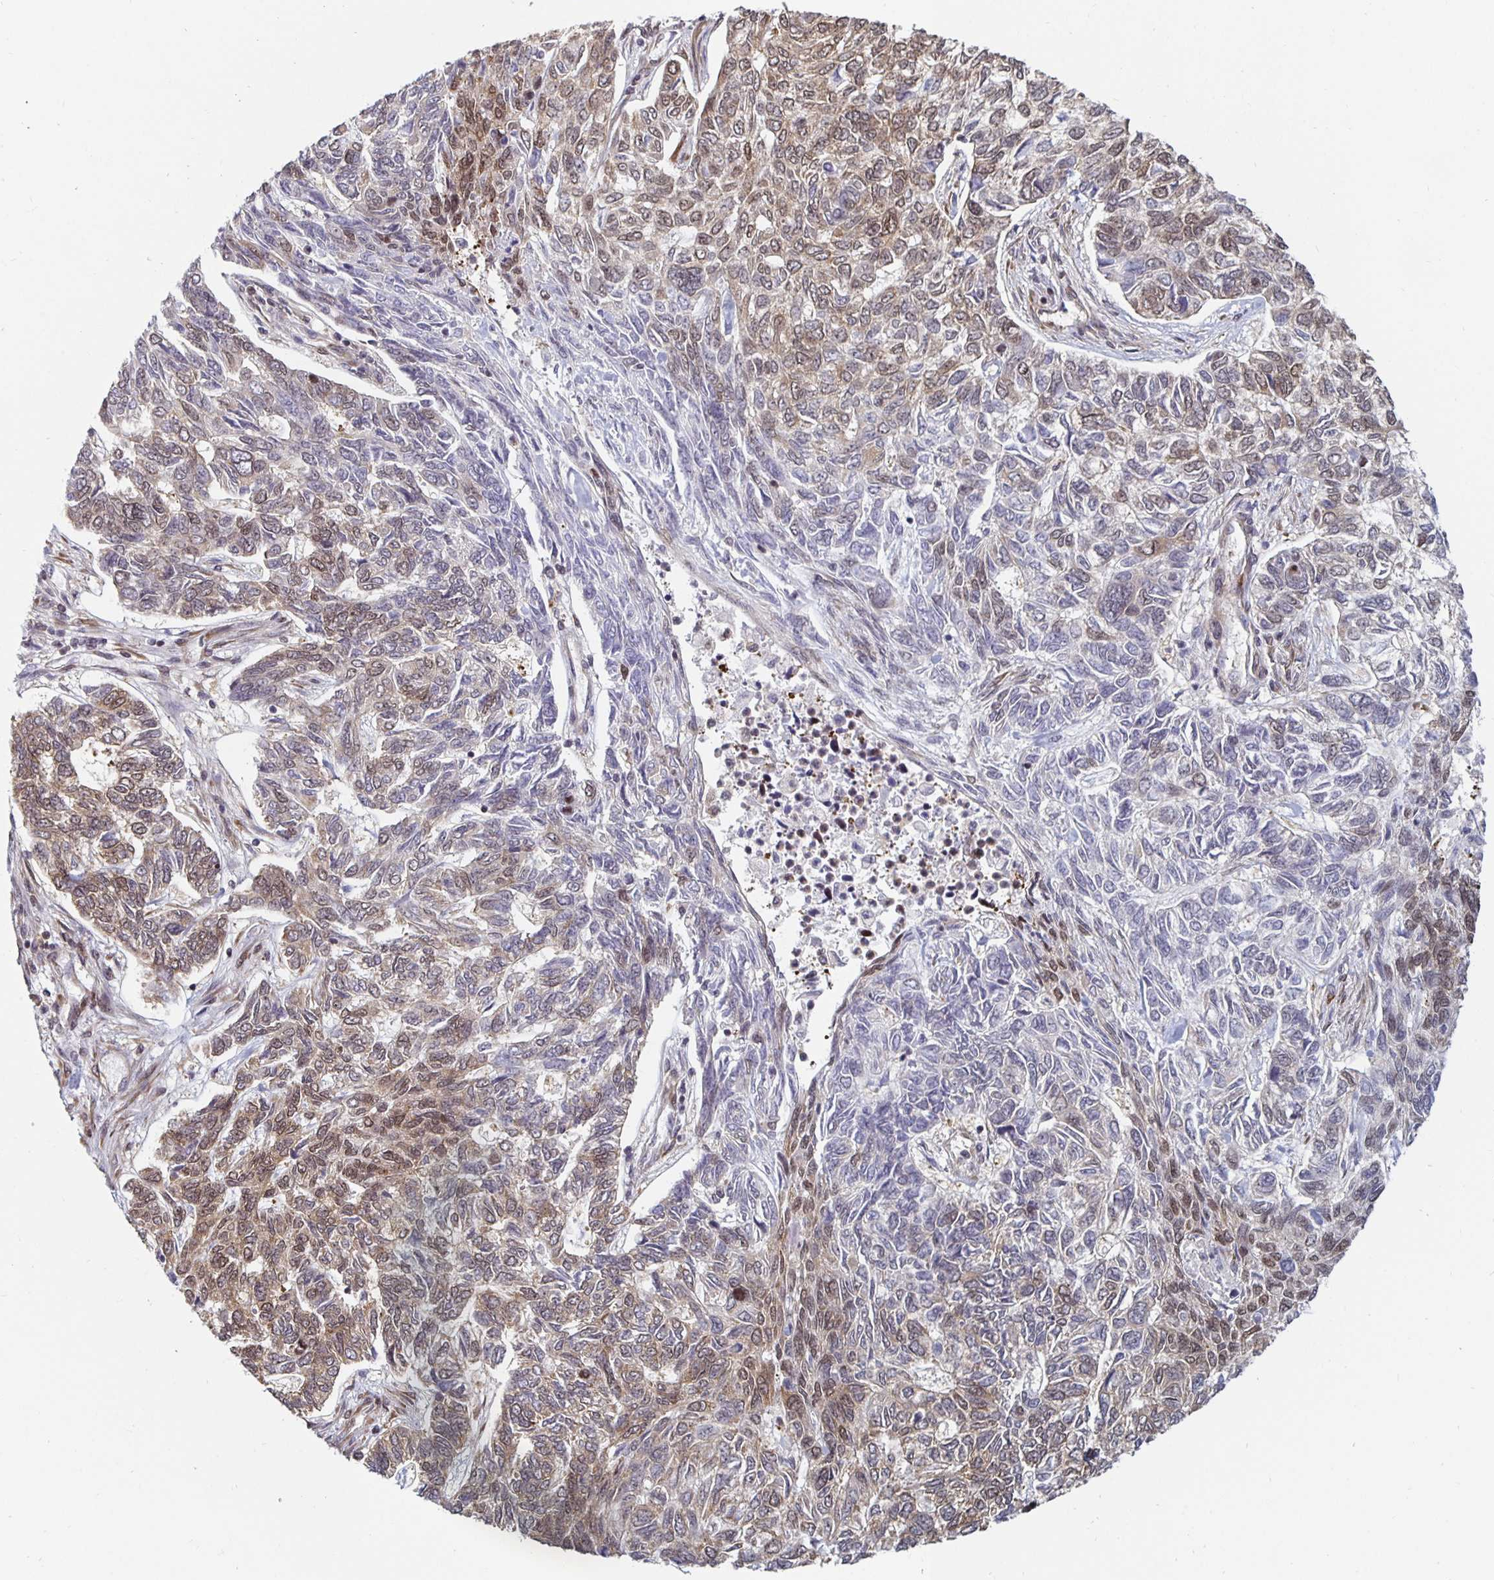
{"staining": {"intensity": "weak", "quantity": "25%-75%", "location": "cytoplasmic/membranous,nuclear"}, "tissue": "skin cancer", "cell_type": "Tumor cells", "image_type": "cancer", "snomed": [{"axis": "morphology", "description": "Basal cell carcinoma"}, {"axis": "topography", "description": "Skin"}], "caption": "Immunohistochemical staining of skin basal cell carcinoma displays low levels of weak cytoplasmic/membranous and nuclear protein expression in approximately 25%-75% of tumor cells.", "gene": "PDAP1", "patient": {"sex": "female", "age": 65}}